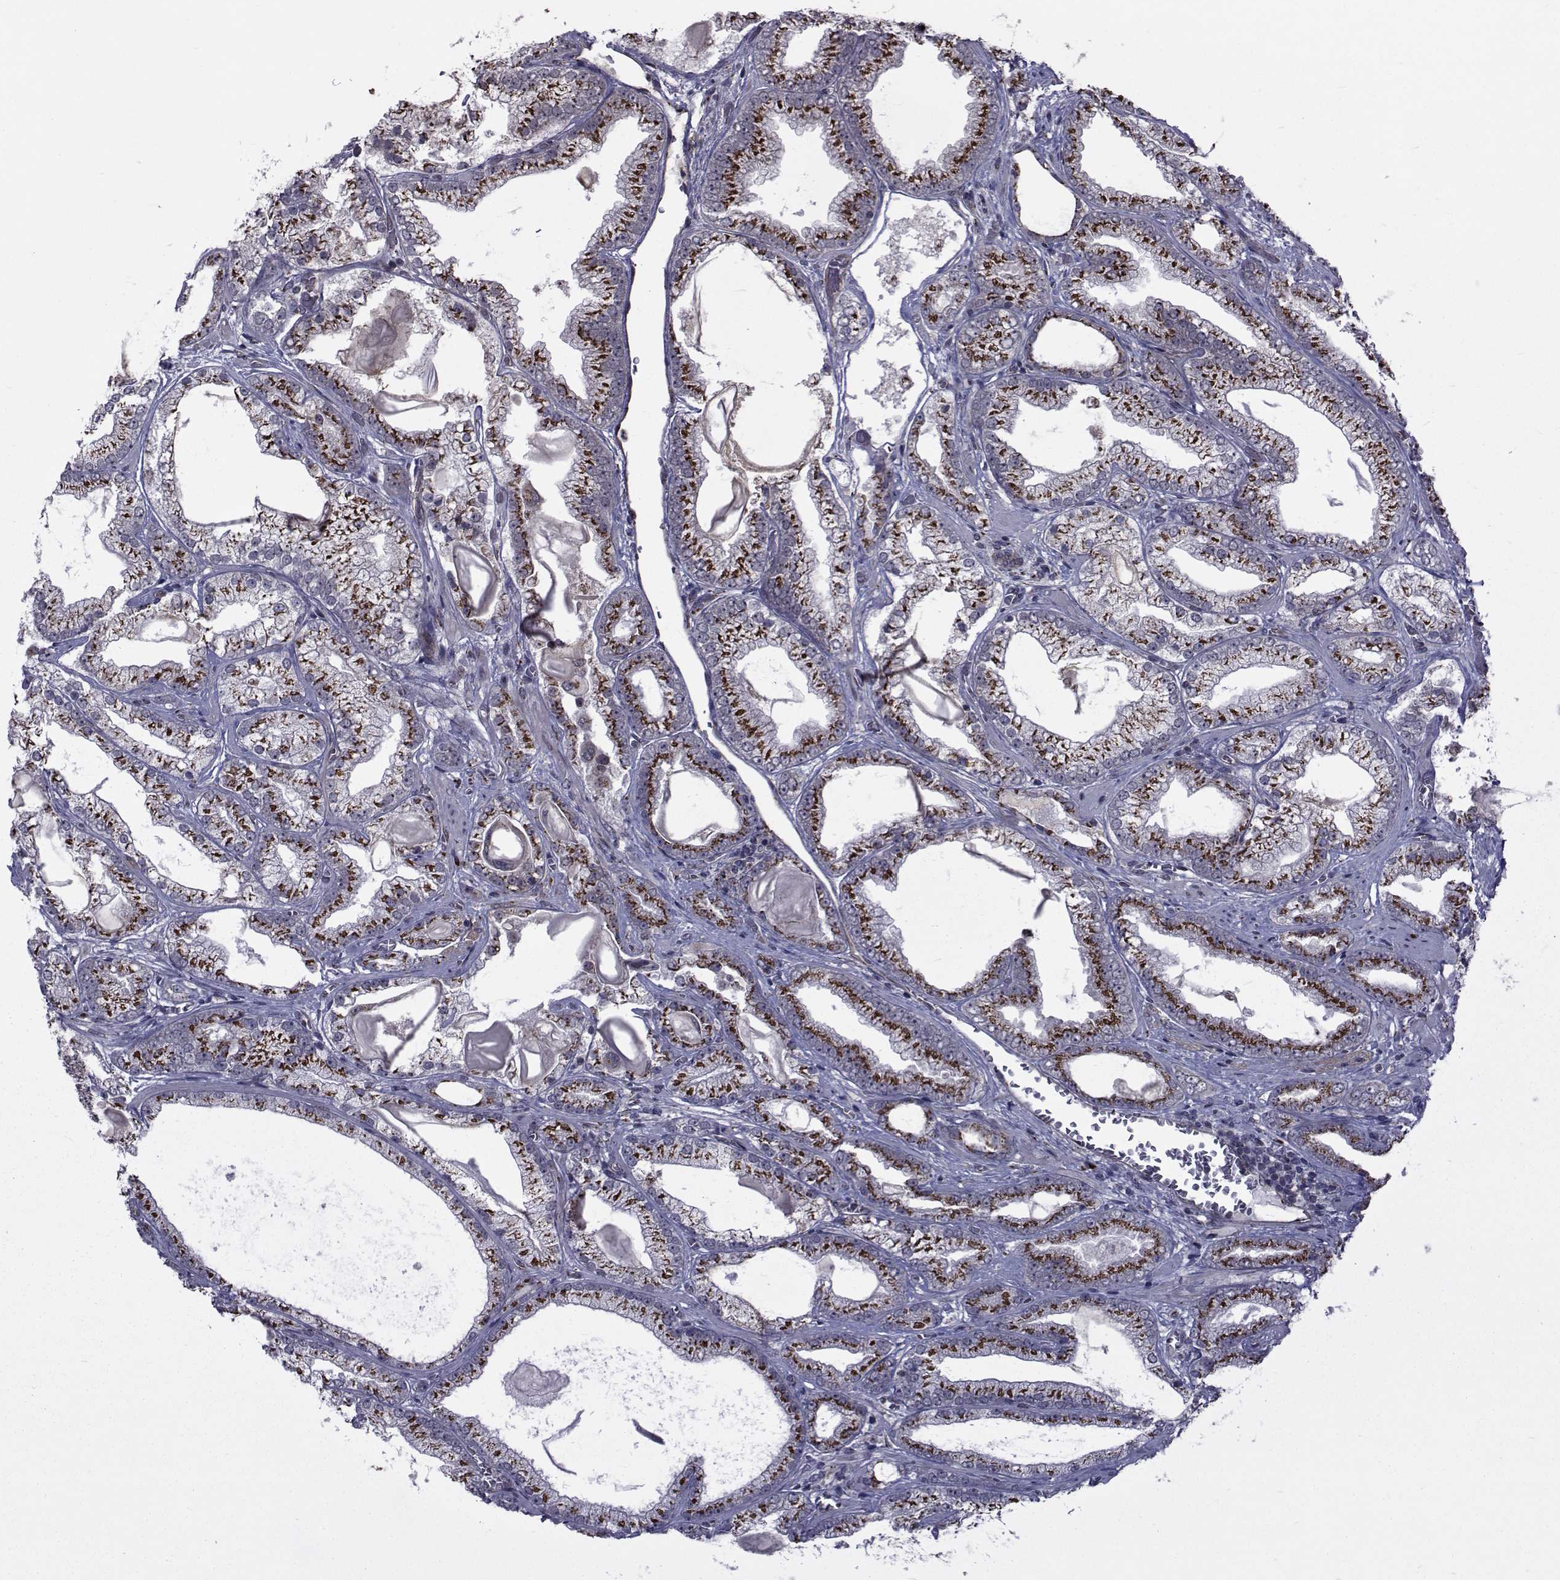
{"staining": {"intensity": "strong", "quantity": ">75%", "location": "cytoplasmic/membranous"}, "tissue": "prostate cancer", "cell_type": "Tumor cells", "image_type": "cancer", "snomed": [{"axis": "morphology", "description": "Adenocarcinoma, Low grade"}, {"axis": "topography", "description": "Prostate"}], "caption": "The immunohistochemical stain highlights strong cytoplasmic/membranous expression in tumor cells of adenocarcinoma (low-grade) (prostate) tissue.", "gene": "ATP6V1C2", "patient": {"sex": "male", "age": 57}}